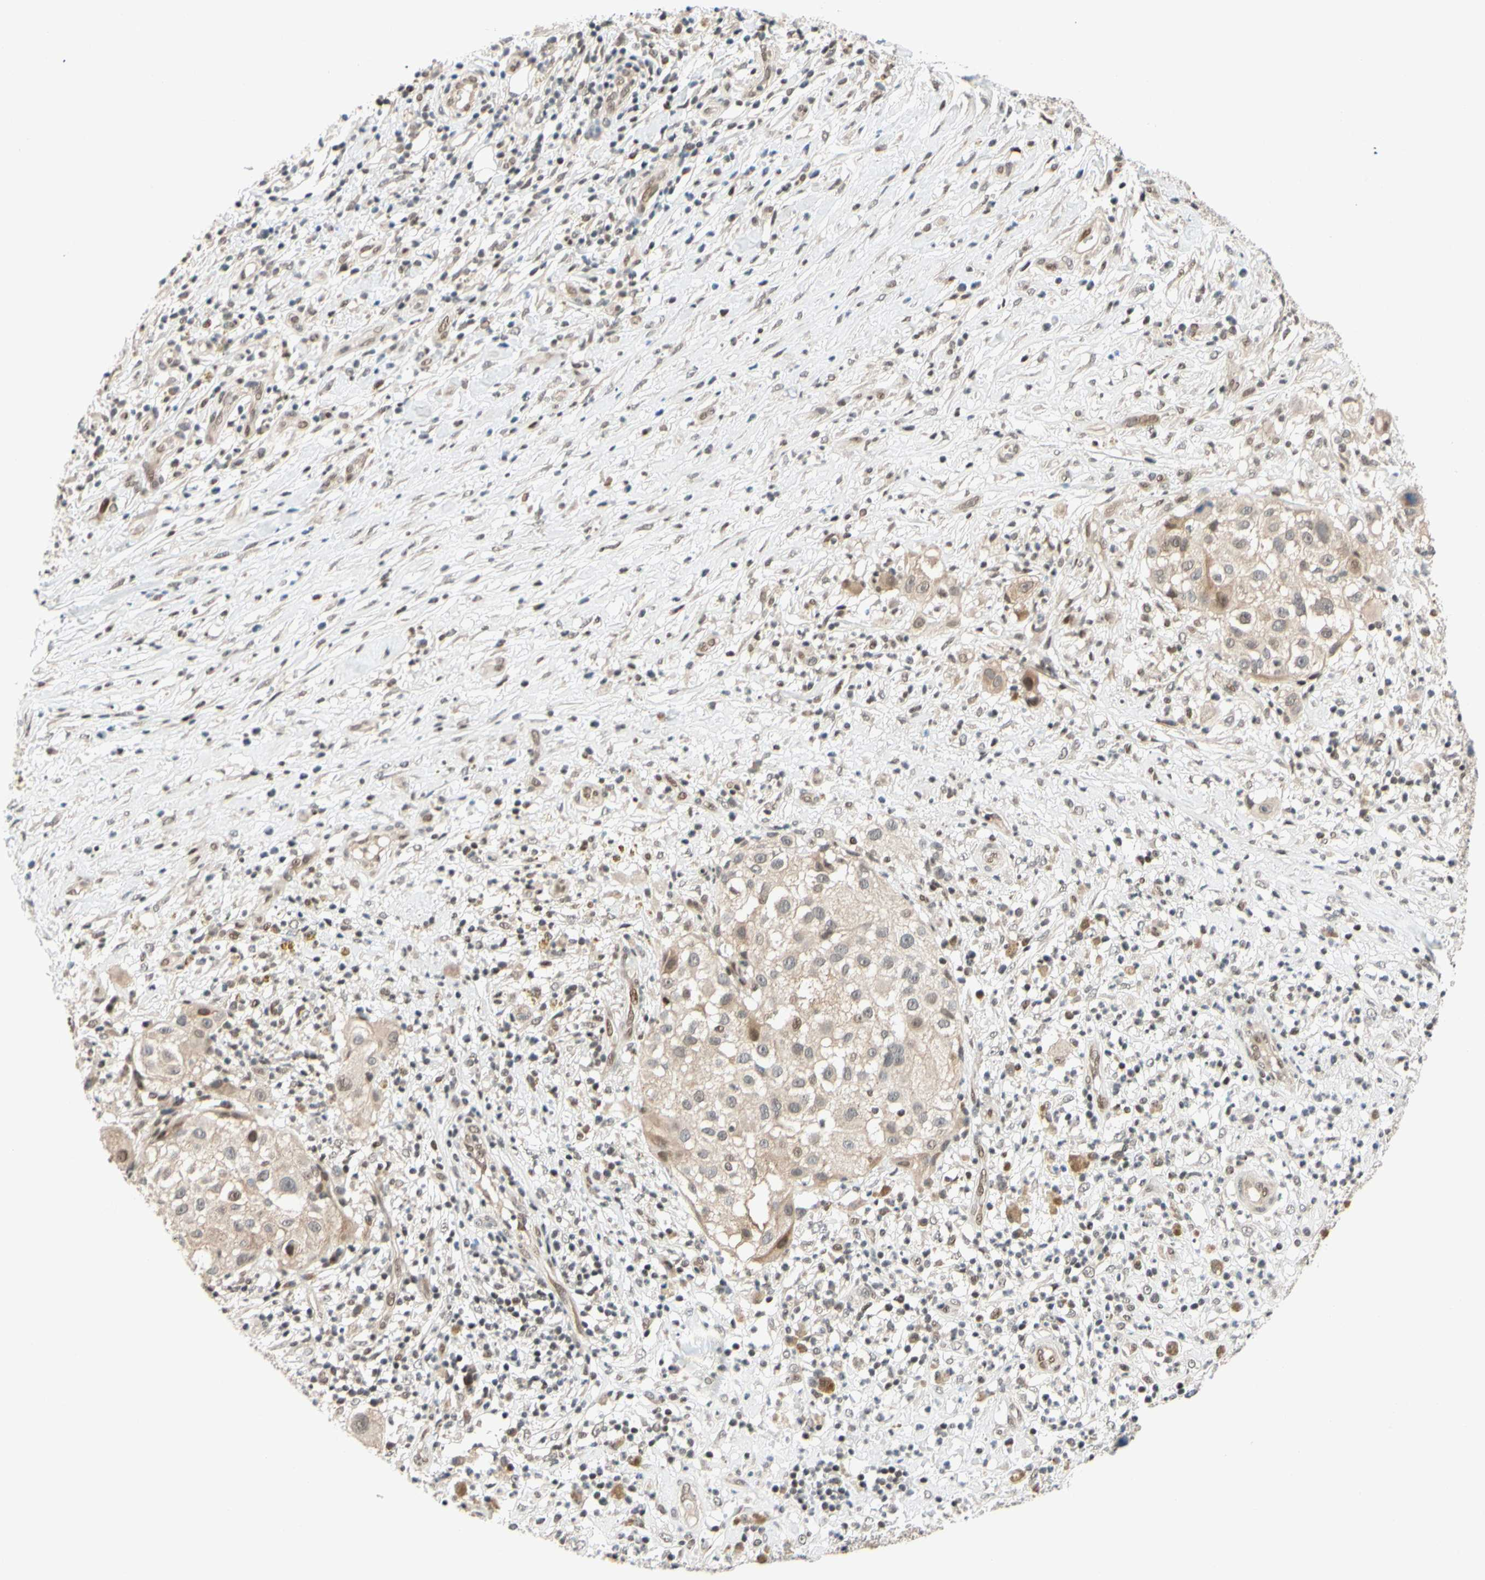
{"staining": {"intensity": "weak", "quantity": "<25%", "location": "cytoplasmic/membranous,nuclear"}, "tissue": "melanoma", "cell_type": "Tumor cells", "image_type": "cancer", "snomed": [{"axis": "morphology", "description": "Necrosis, NOS"}, {"axis": "morphology", "description": "Malignant melanoma, NOS"}, {"axis": "topography", "description": "Skin"}], "caption": "The immunohistochemistry micrograph has no significant expression in tumor cells of melanoma tissue. (Immunohistochemistry (ihc), brightfield microscopy, high magnification).", "gene": "TAF4", "patient": {"sex": "female", "age": 87}}